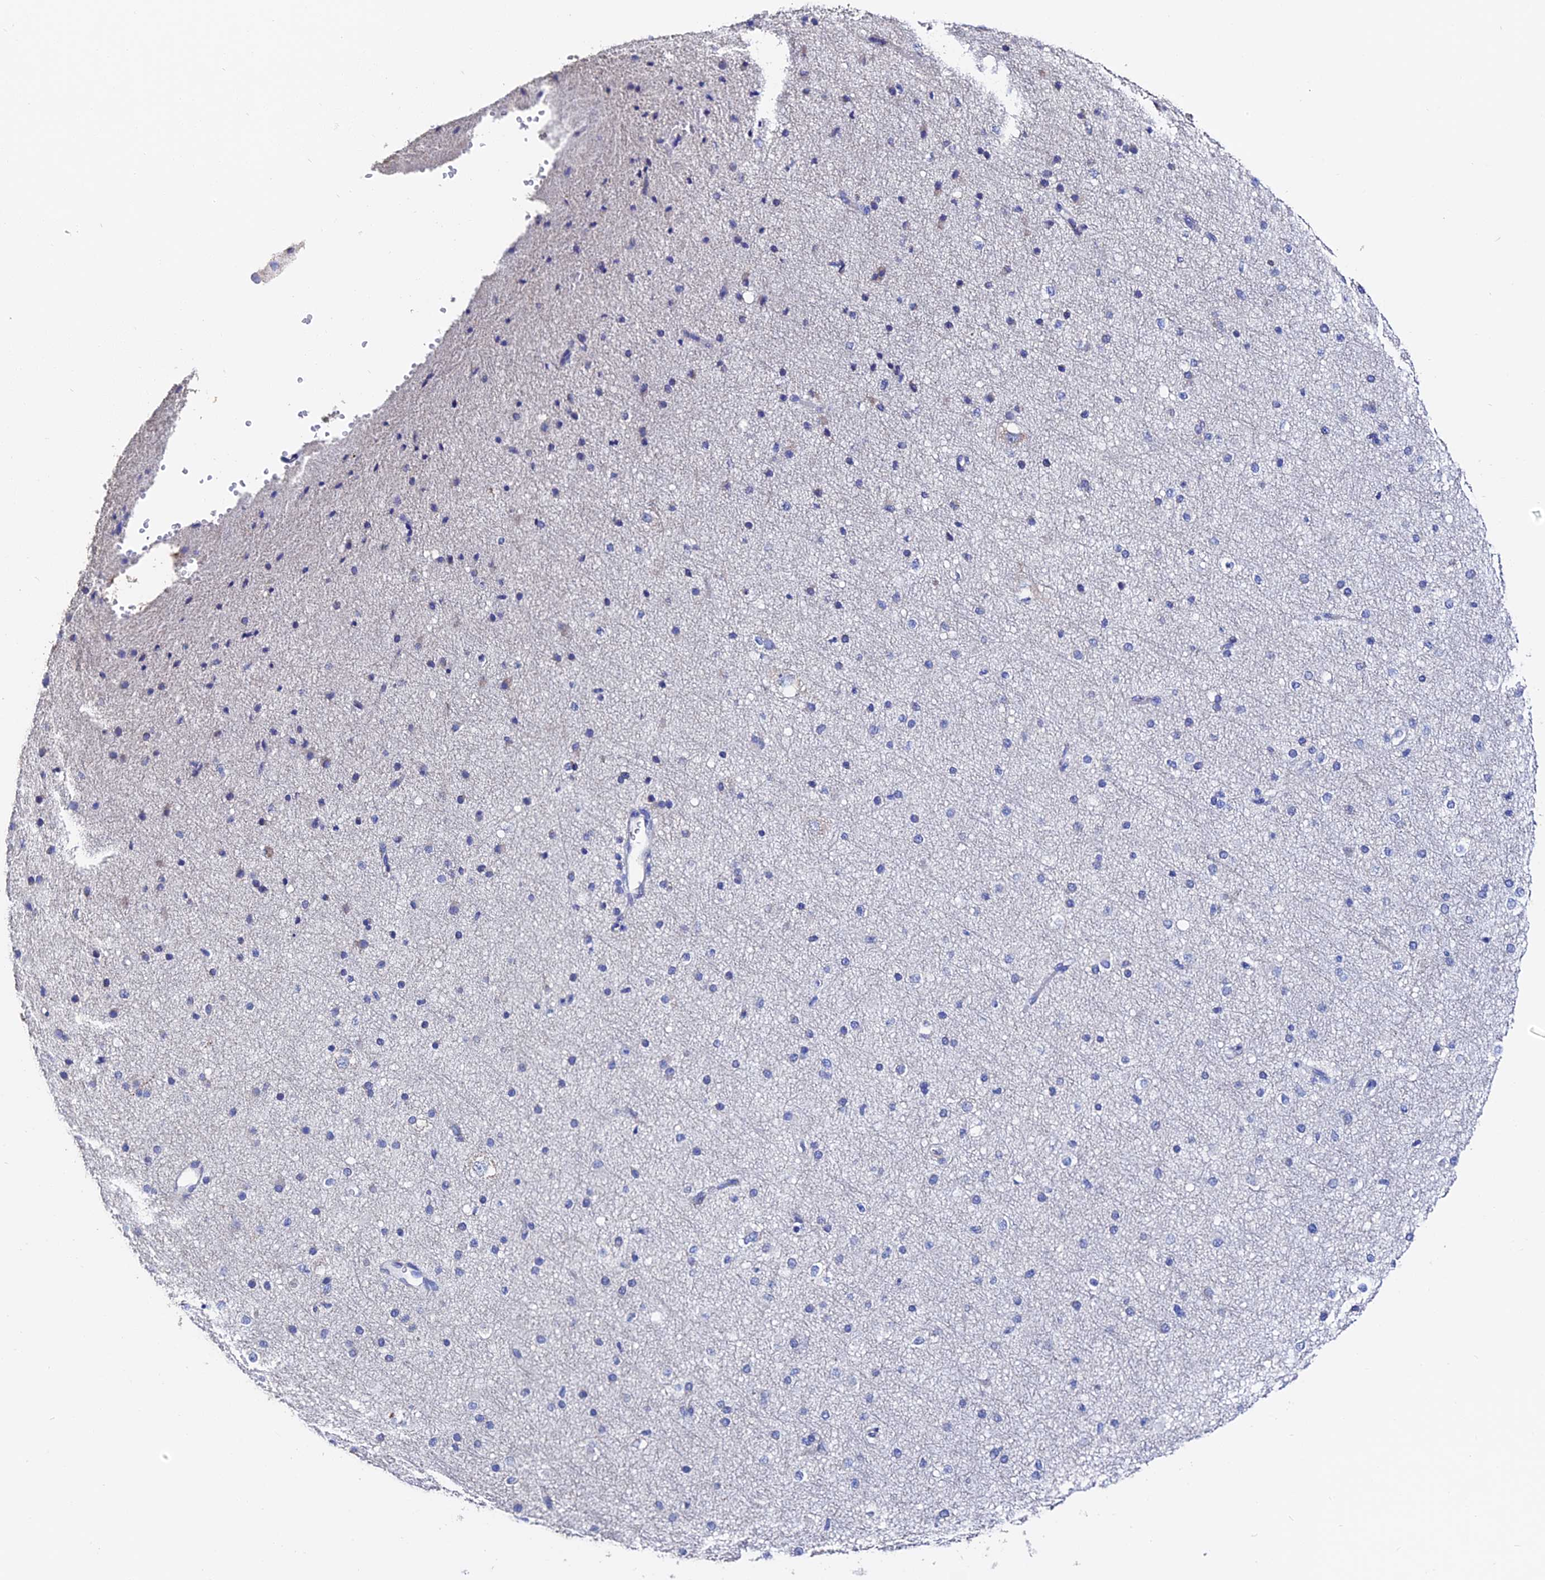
{"staining": {"intensity": "negative", "quantity": "none", "location": "none"}, "tissue": "cerebral cortex", "cell_type": "Endothelial cells", "image_type": "normal", "snomed": [{"axis": "morphology", "description": "Normal tissue, NOS"}, {"axis": "morphology", "description": "Developmental malformation"}, {"axis": "topography", "description": "Cerebral cortex"}], "caption": "A histopathology image of human cerebral cortex is negative for staining in endothelial cells. (Immunohistochemistry (ihc), brightfield microscopy, high magnification).", "gene": "ESM1", "patient": {"sex": "female", "age": 30}}